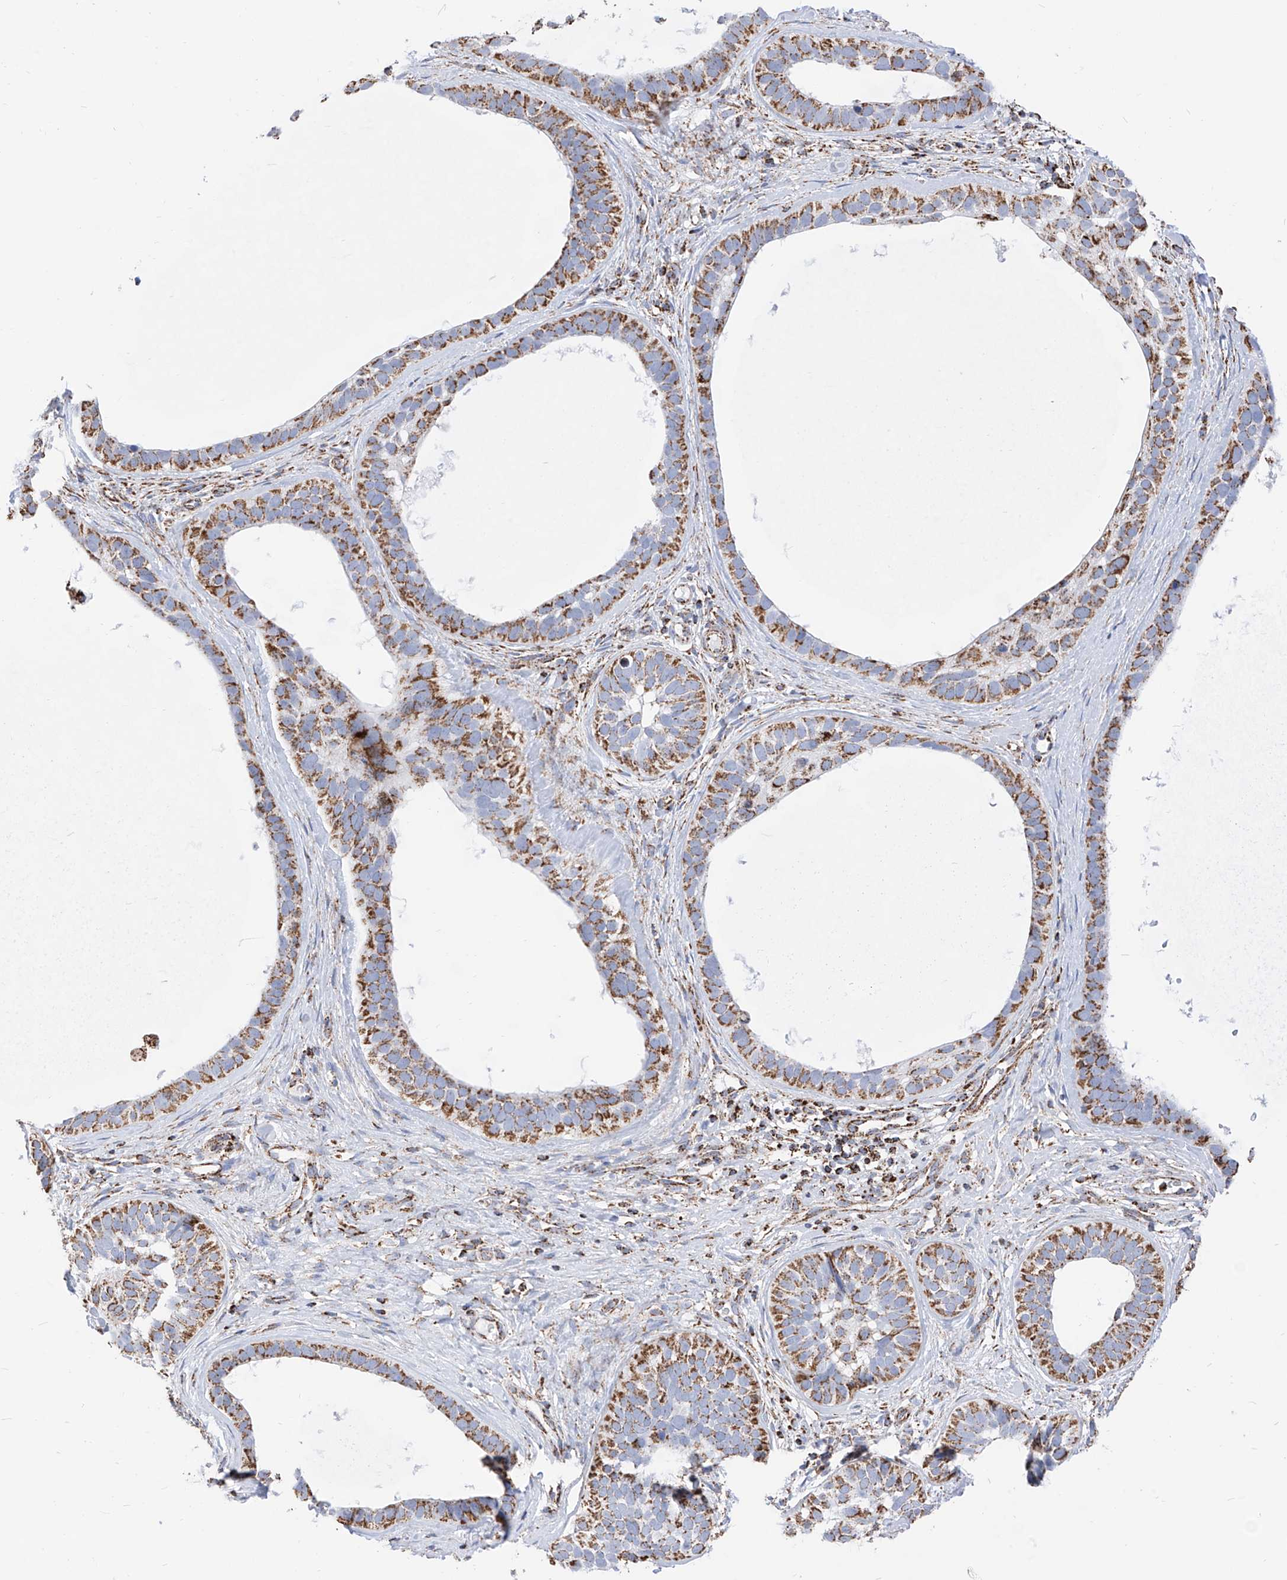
{"staining": {"intensity": "strong", "quantity": "25%-75%", "location": "cytoplasmic/membranous"}, "tissue": "skin cancer", "cell_type": "Tumor cells", "image_type": "cancer", "snomed": [{"axis": "morphology", "description": "Basal cell carcinoma"}, {"axis": "topography", "description": "Skin"}], "caption": "DAB (3,3'-diaminobenzidine) immunohistochemical staining of basal cell carcinoma (skin) exhibits strong cytoplasmic/membranous protein expression in approximately 25%-75% of tumor cells.", "gene": "COX5B", "patient": {"sex": "male", "age": 62}}